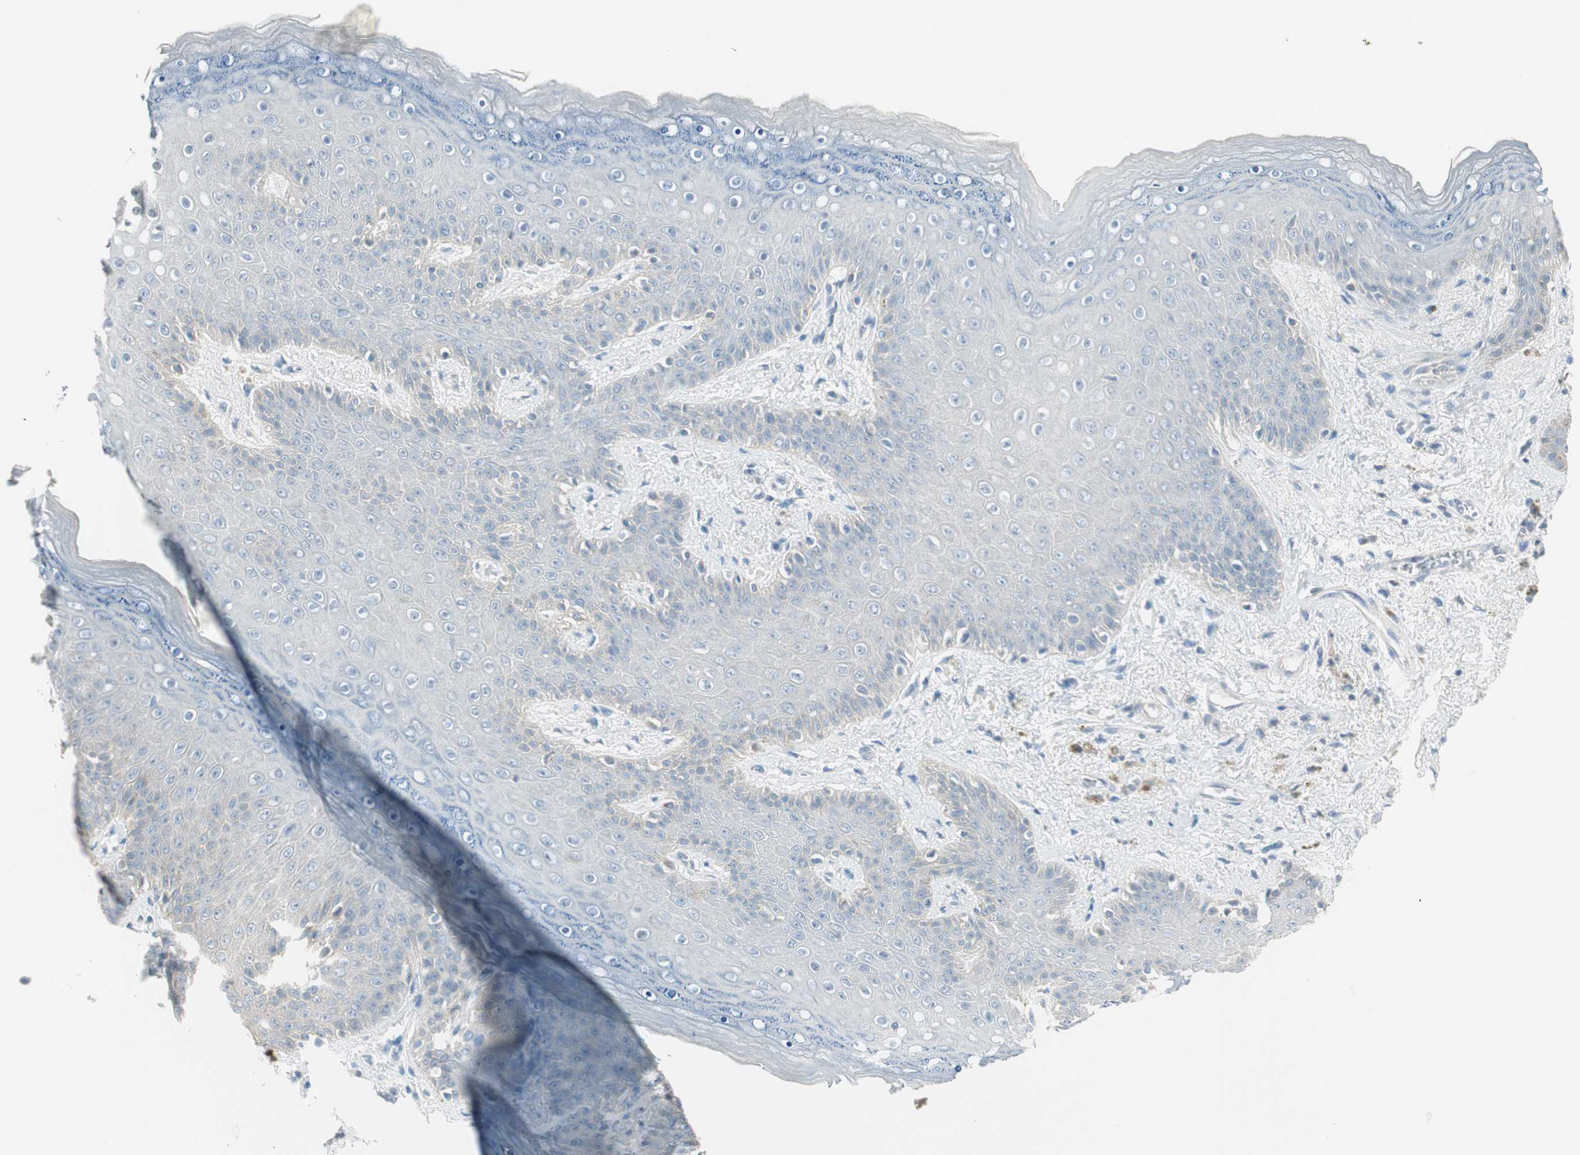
{"staining": {"intensity": "negative", "quantity": "none", "location": "none"}, "tissue": "skin", "cell_type": "Epidermal cells", "image_type": "normal", "snomed": [{"axis": "morphology", "description": "Normal tissue, NOS"}, {"axis": "topography", "description": "Anal"}], "caption": "Histopathology image shows no protein staining in epidermal cells of normal skin. (DAB immunohistochemistry, high magnification).", "gene": "ITLN2", "patient": {"sex": "female", "age": 46}}